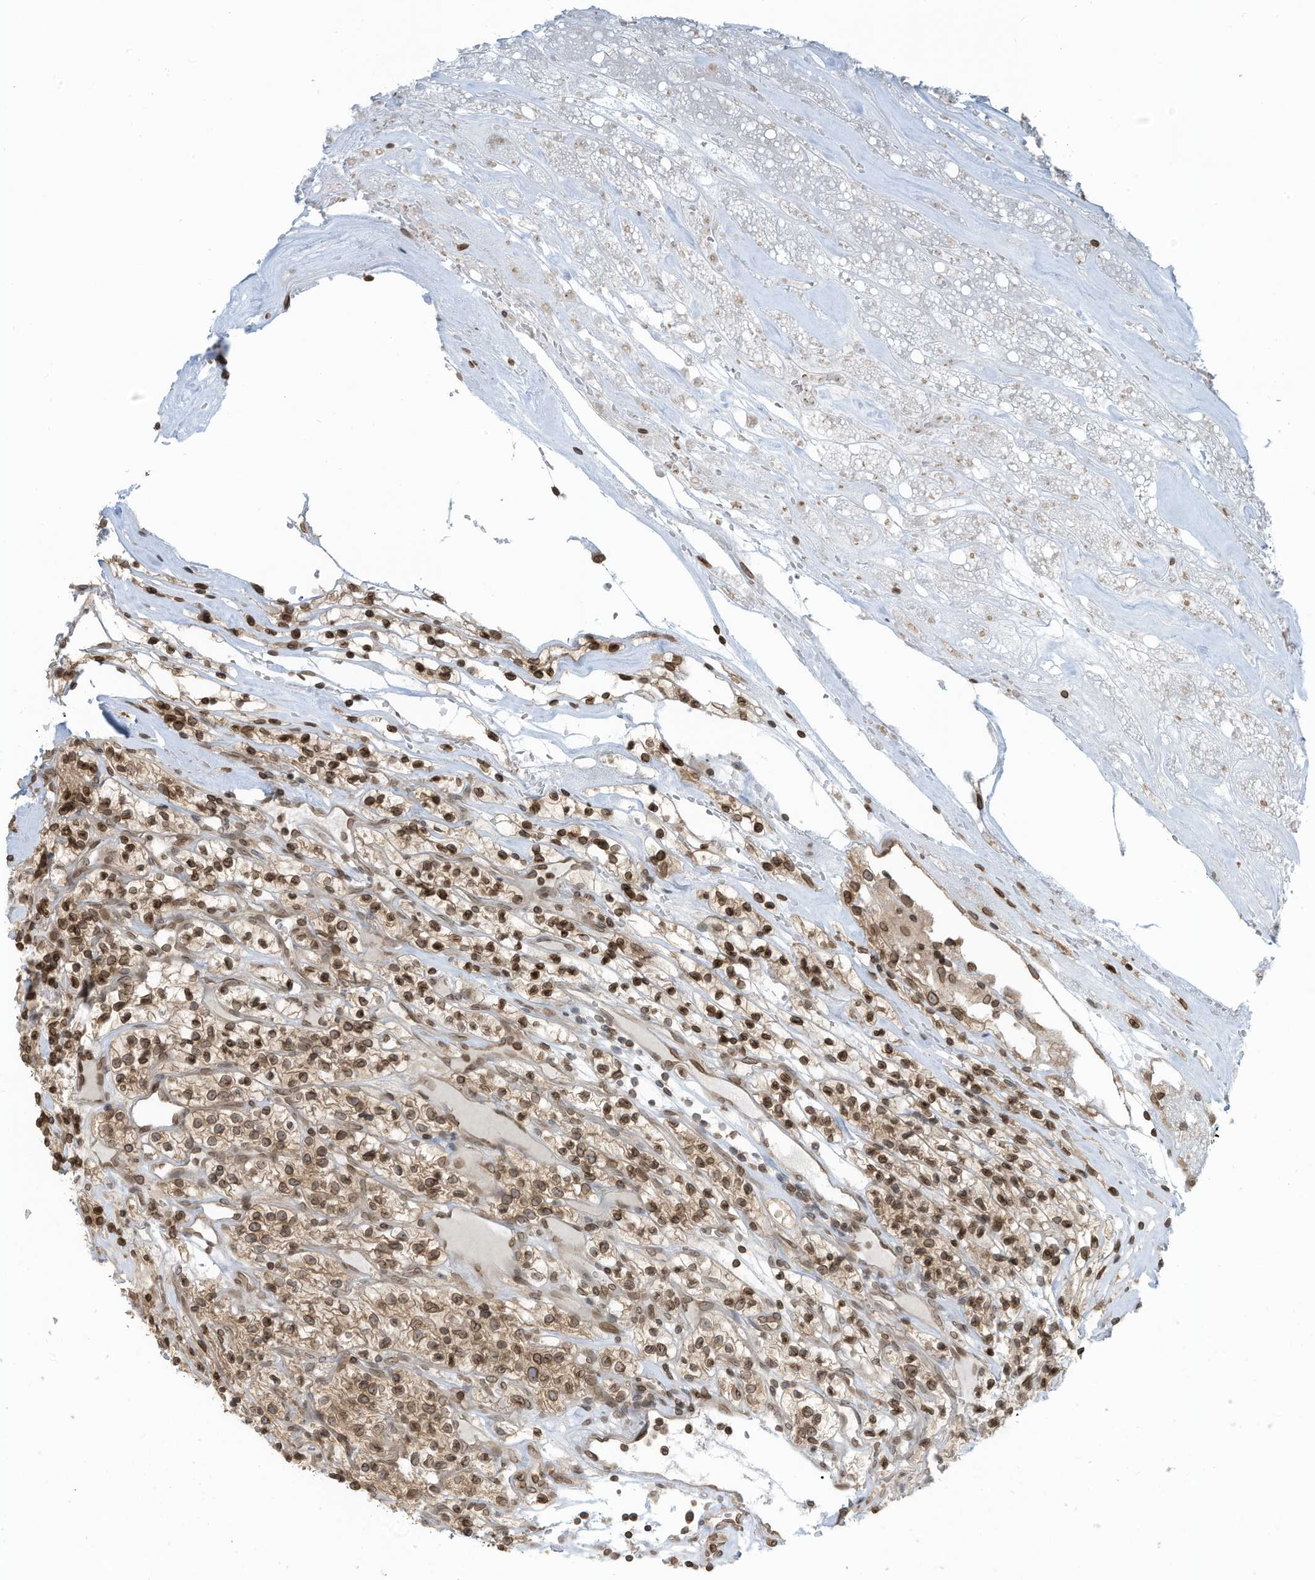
{"staining": {"intensity": "strong", "quantity": ">75%", "location": "cytoplasmic/membranous,nuclear"}, "tissue": "renal cancer", "cell_type": "Tumor cells", "image_type": "cancer", "snomed": [{"axis": "morphology", "description": "Adenocarcinoma, NOS"}, {"axis": "topography", "description": "Kidney"}], "caption": "Immunohistochemistry (IHC) of human renal adenocarcinoma reveals high levels of strong cytoplasmic/membranous and nuclear positivity in approximately >75% of tumor cells.", "gene": "RABL3", "patient": {"sex": "female", "age": 57}}